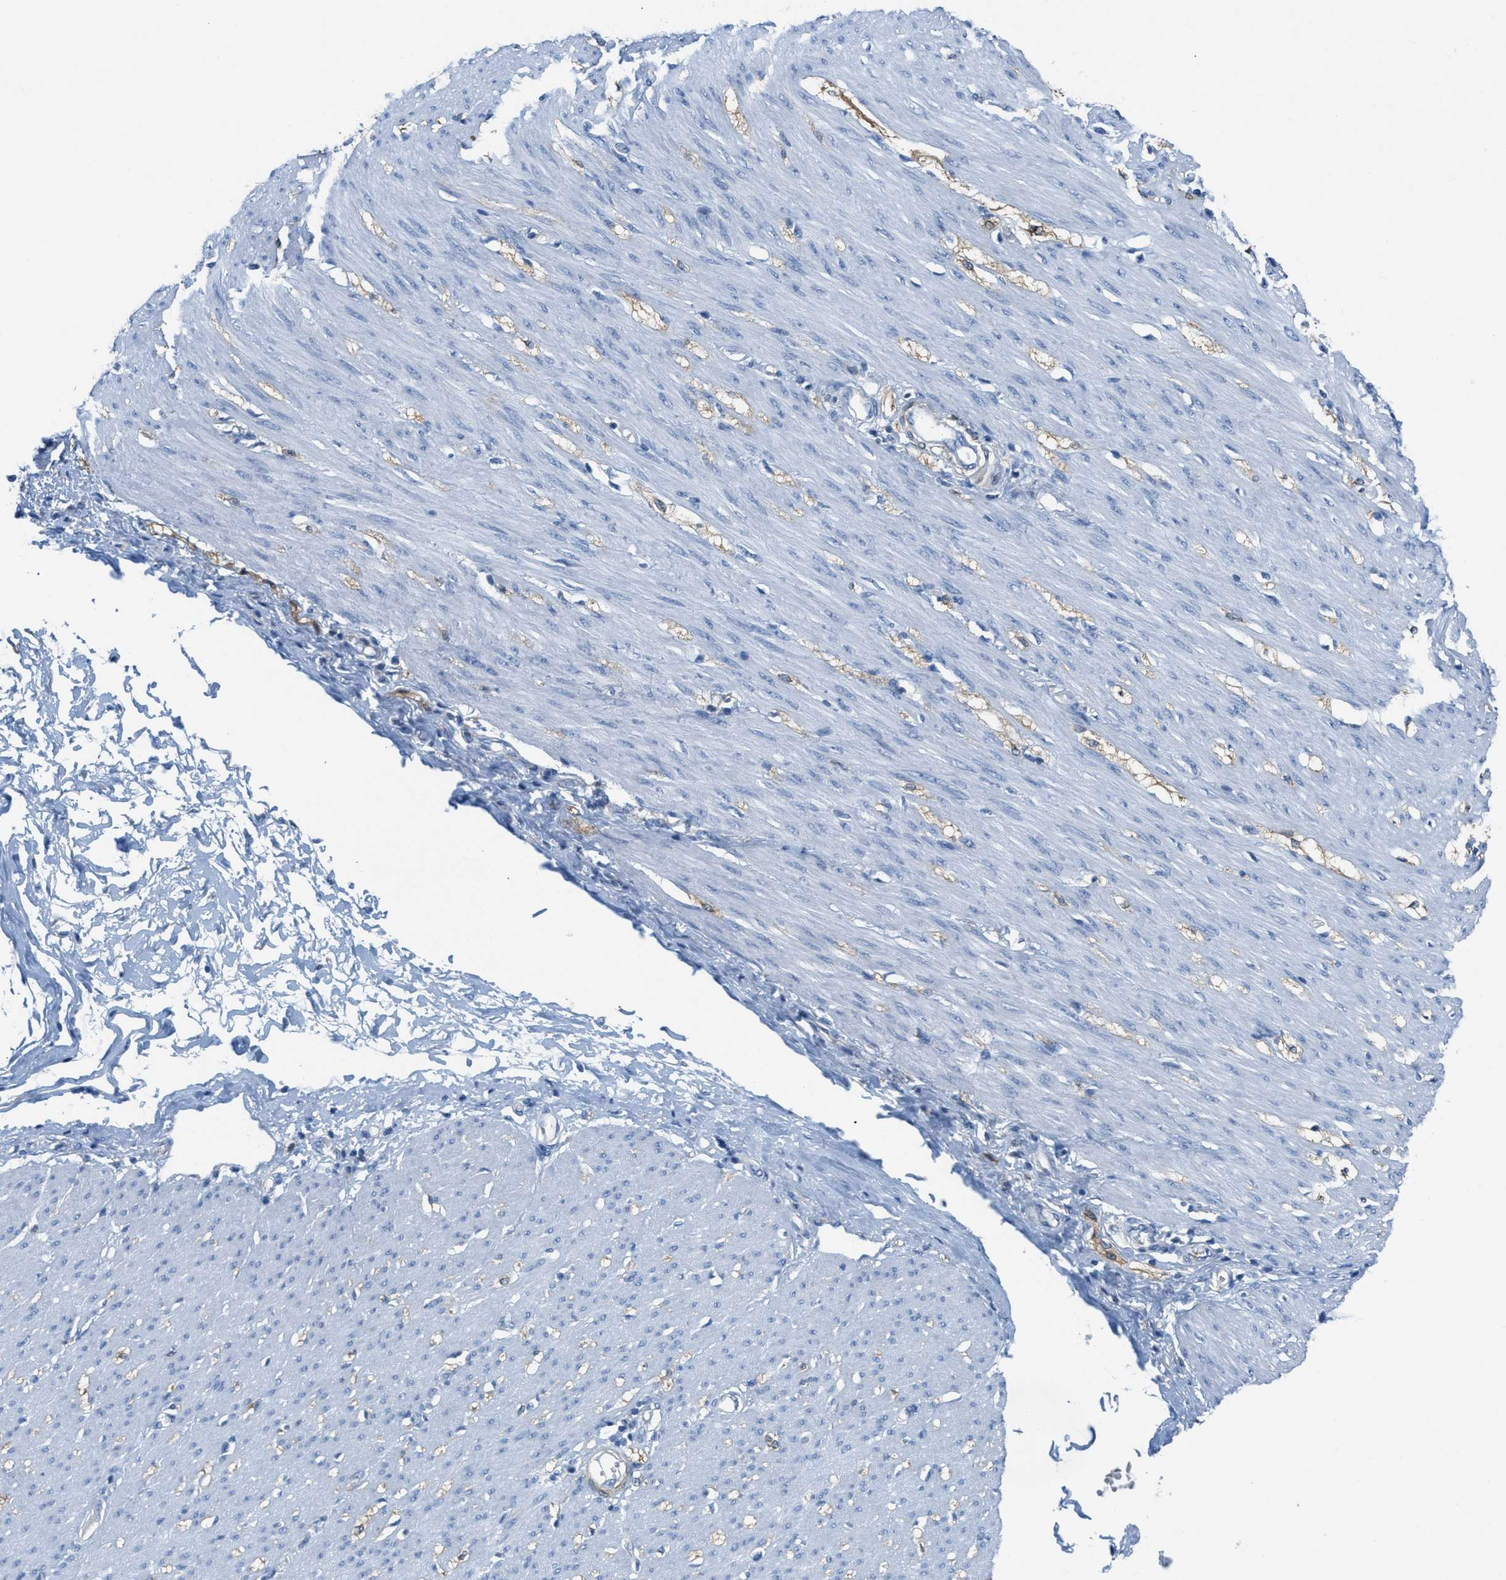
{"staining": {"intensity": "negative", "quantity": "none", "location": "none"}, "tissue": "adipose tissue", "cell_type": "Adipocytes", "image_type": "normal", "snomed": [{"axis": "morphology", "description": "Normal tissue, NOS"}, {"axis": "morphology", "description": "Adenocarcinoma, NOS"}, {"axis": "topography", "description": "Colon"}, {"axis": "topography", "description": "Peripheral nerve tissue"}], "caption": "Adipocytes show no significant protein expression in benign adipose tissue. (DAB (3,3'-diaminobenzidine) IHC visualized using brightfield microscopy, high magnification).", "gene": "MAPRE2", "patient": {"sex": "male", "age": 14}}